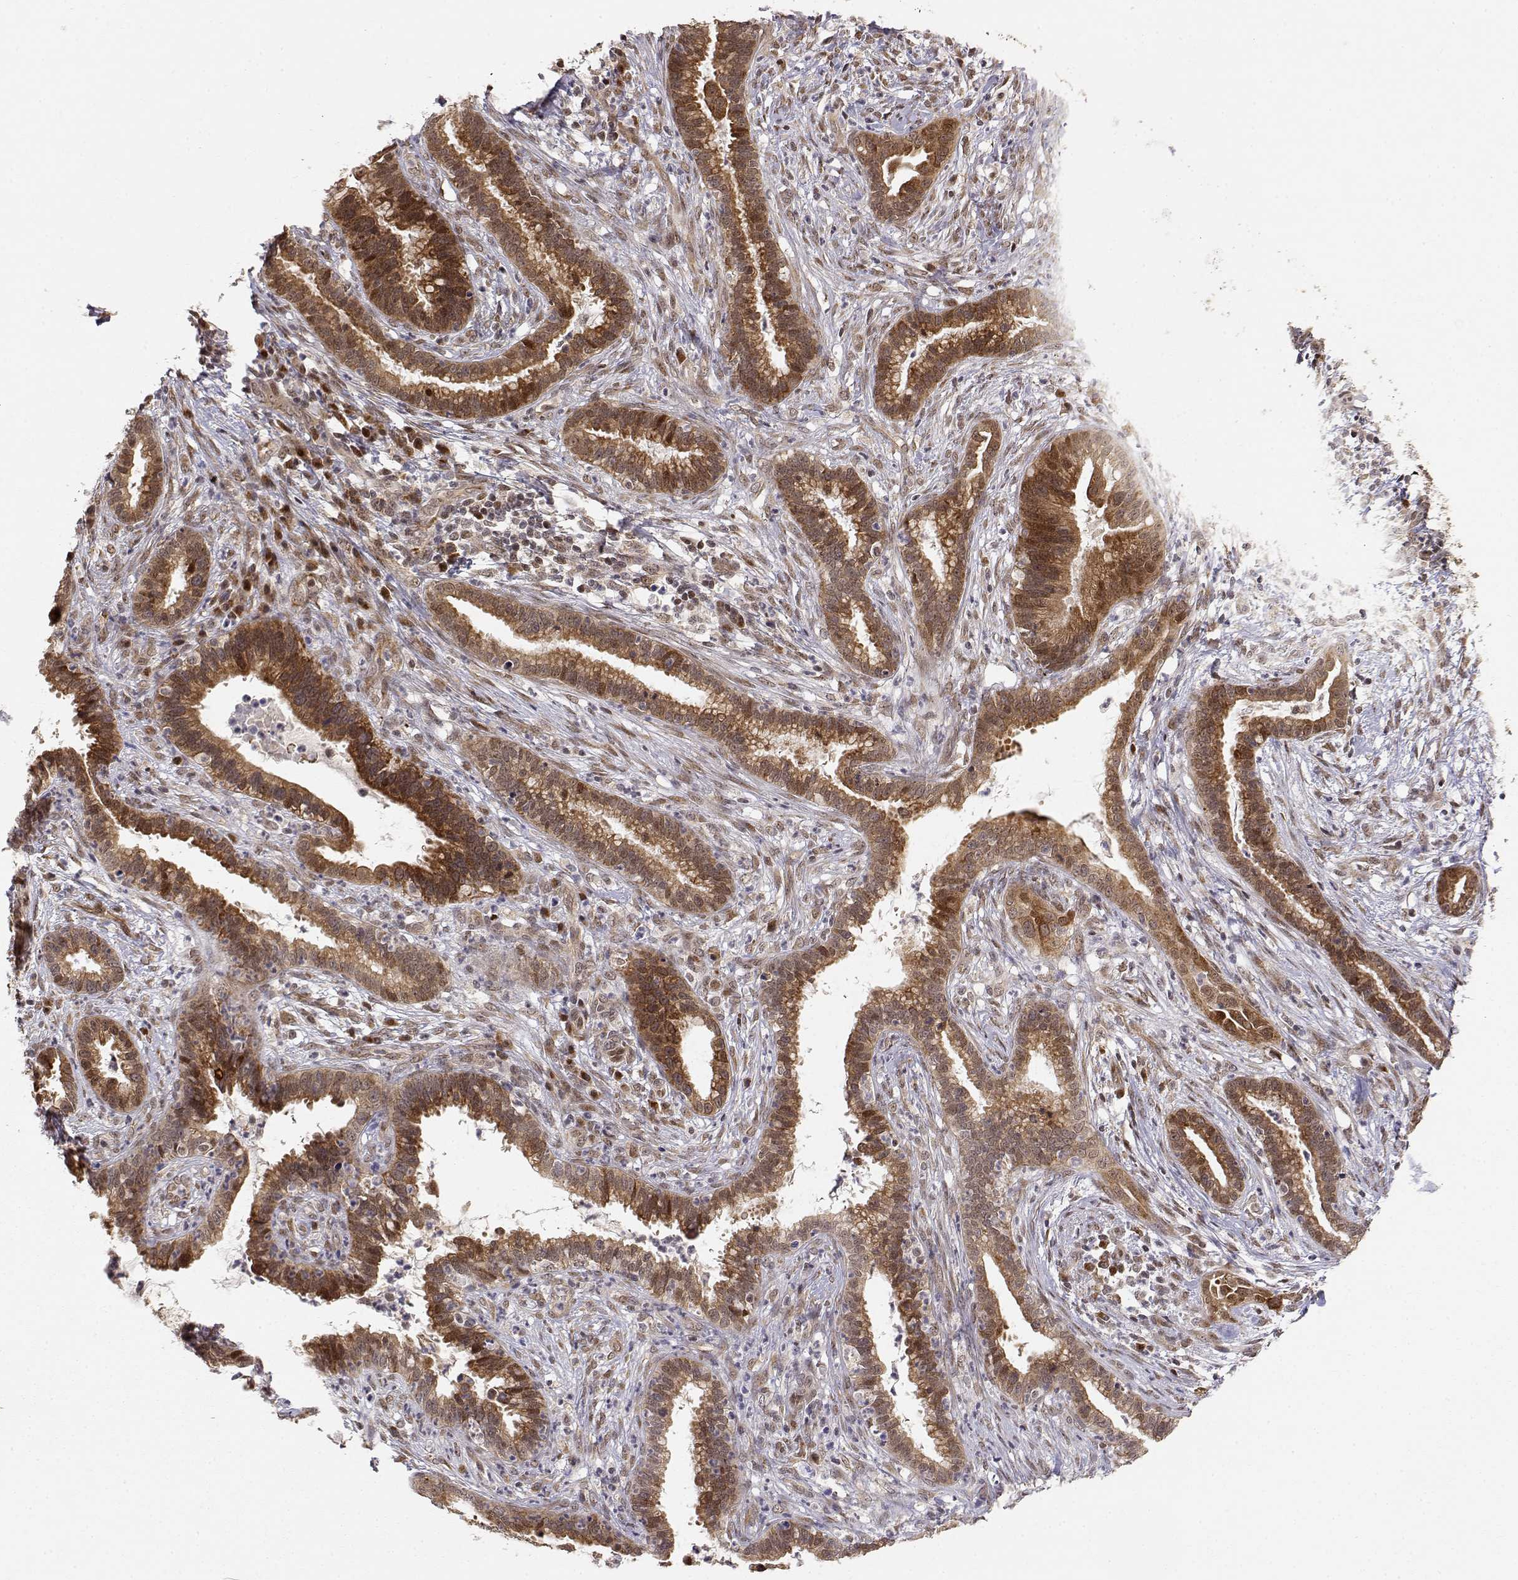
{"staining": {"intensity": "strong", "quantity": ">75%", "location": "cytoplasmic/membranous"}, "tissue": "cervical cancer", "cell_type": "Tumor cells", "image_type": "cancer", "snomed": [{"axis": "morphology", "description": "Adenocarcinoma, NOS"}, {"axis": "topography", "description": "Cervix"}], "caption": "A micrograph of human cervical adenocarcinoma stained for a protein displays strong cytoplasmic/membranous brown staining in tumor cells.", "gene": "BRCA1", "patient": {"sex": "female", "age": 45}}